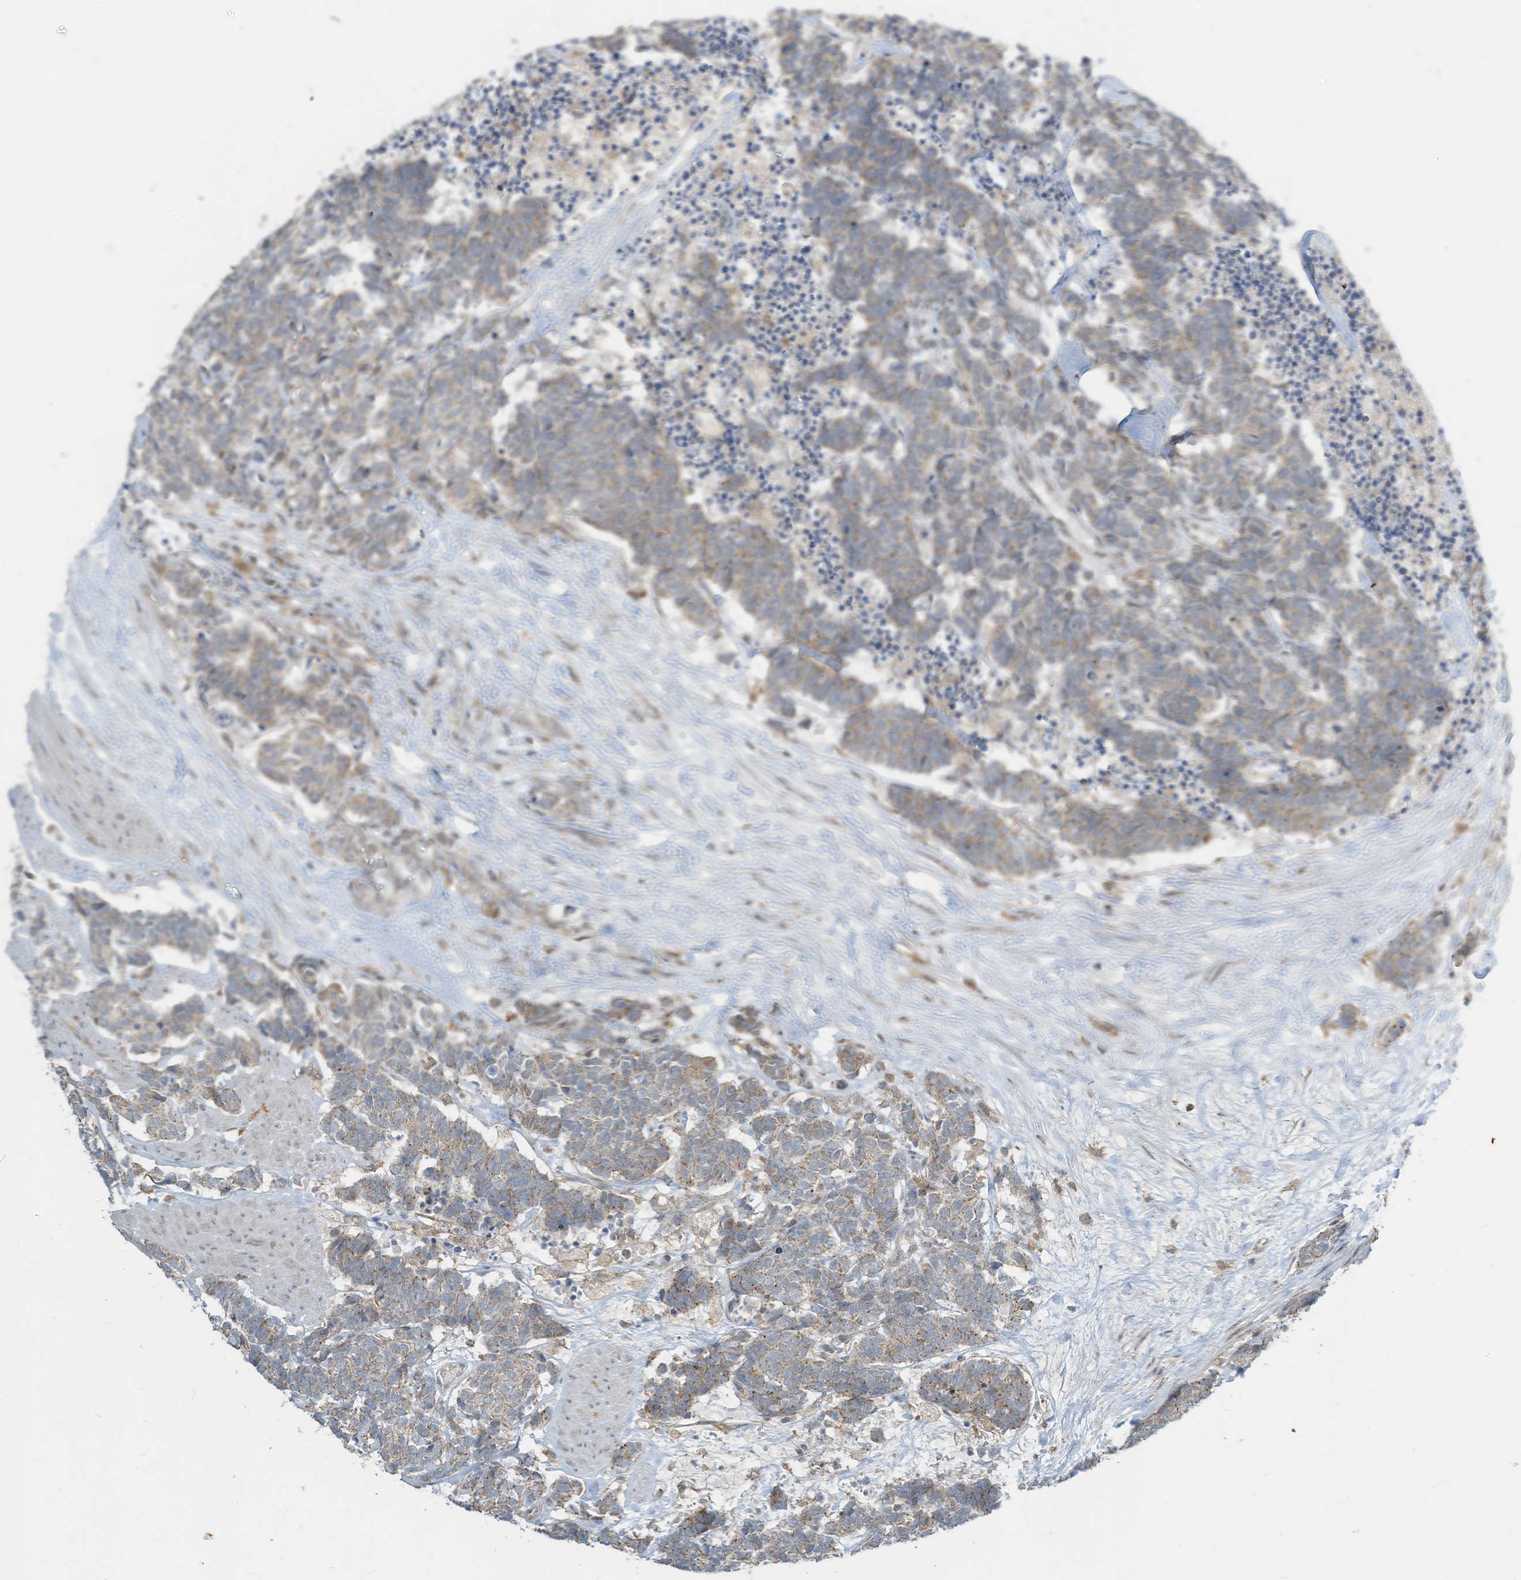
{"staining": {"intensity": "weak", "quantity": "25%-75%", "location": "cytoplasmic/membranous"}, "tissue": "carcinoid", "cell_type": "Tumor cells", "image_type": "cancer", "snomed": [{"axis": "morphology", "description": "Carcinoma, NOS"}, {"axis": "morphology", "description": "Carcinoid, malignant, NOS"}, {"axis": "topography", "description": "Urinary bladder"}], "caption": "High-power microscopy captured an immunohistochemistry histopathology image of carcinoid, revealing weak cytoplasmic/membranous positivity in approximately 25%-75% of tumor cells. (DAB (3,3'-diaminobenzidine) = brown stain, brightfield microscopy at high magnification).", "gene": "PARVG", "patient": {"sex": "male", "age": 57}}